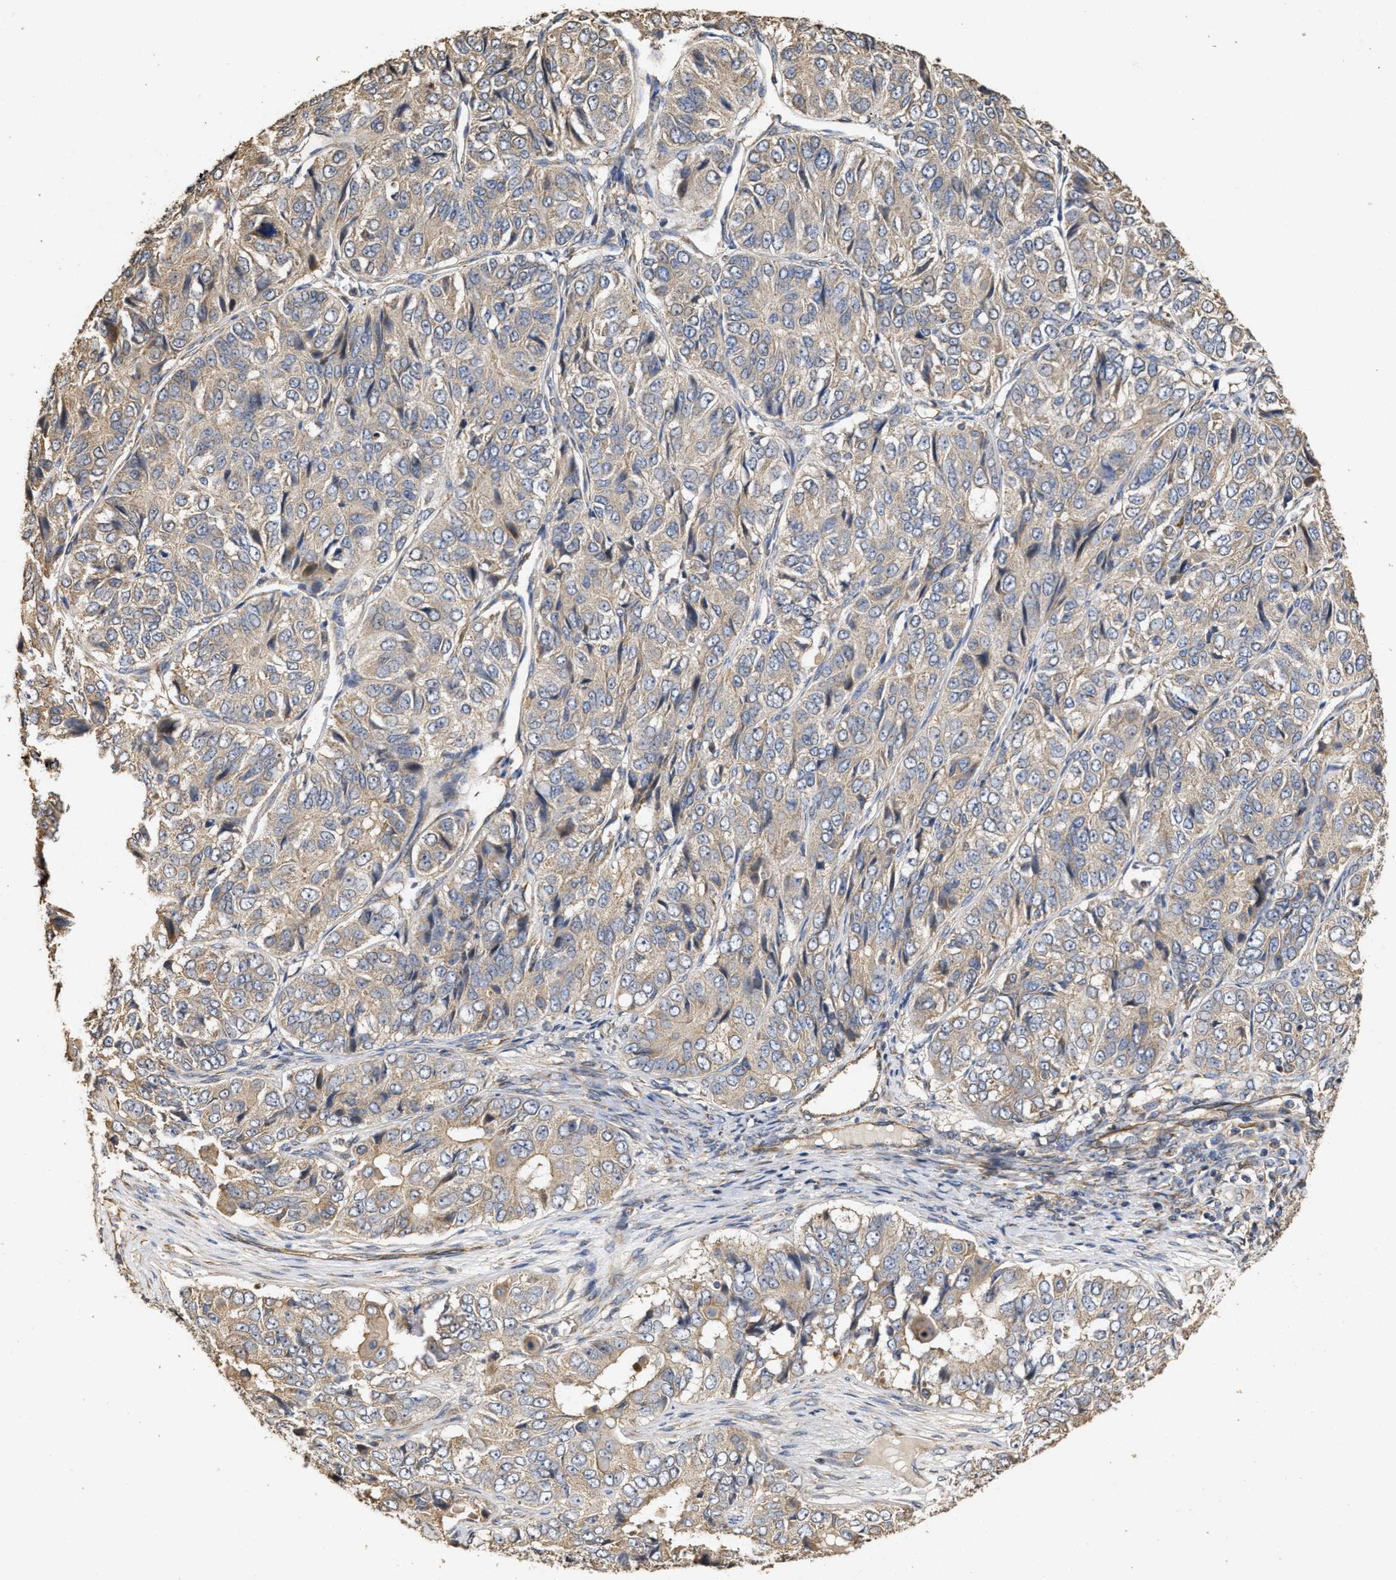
{"staining": {"intensity": "weak", "quantity": "<25%", "location": "cytoplasmic/membranous"}, "tissue": "ovarian cancer", "cell_type": "Tumor cells", "image_type": "cancer", "snomed": [{"axis": "morphology", "description": "Carcinoma, endometroid"}, {"axis": "topography", "description": "Ovary"}], "caption": "Human ovarian cancer stained for a protein using immunohistochemistry (IHC) shows no expression in tumor cells.", "gene": "NAV1", "patient": {"sex": "female", "age": 51}}